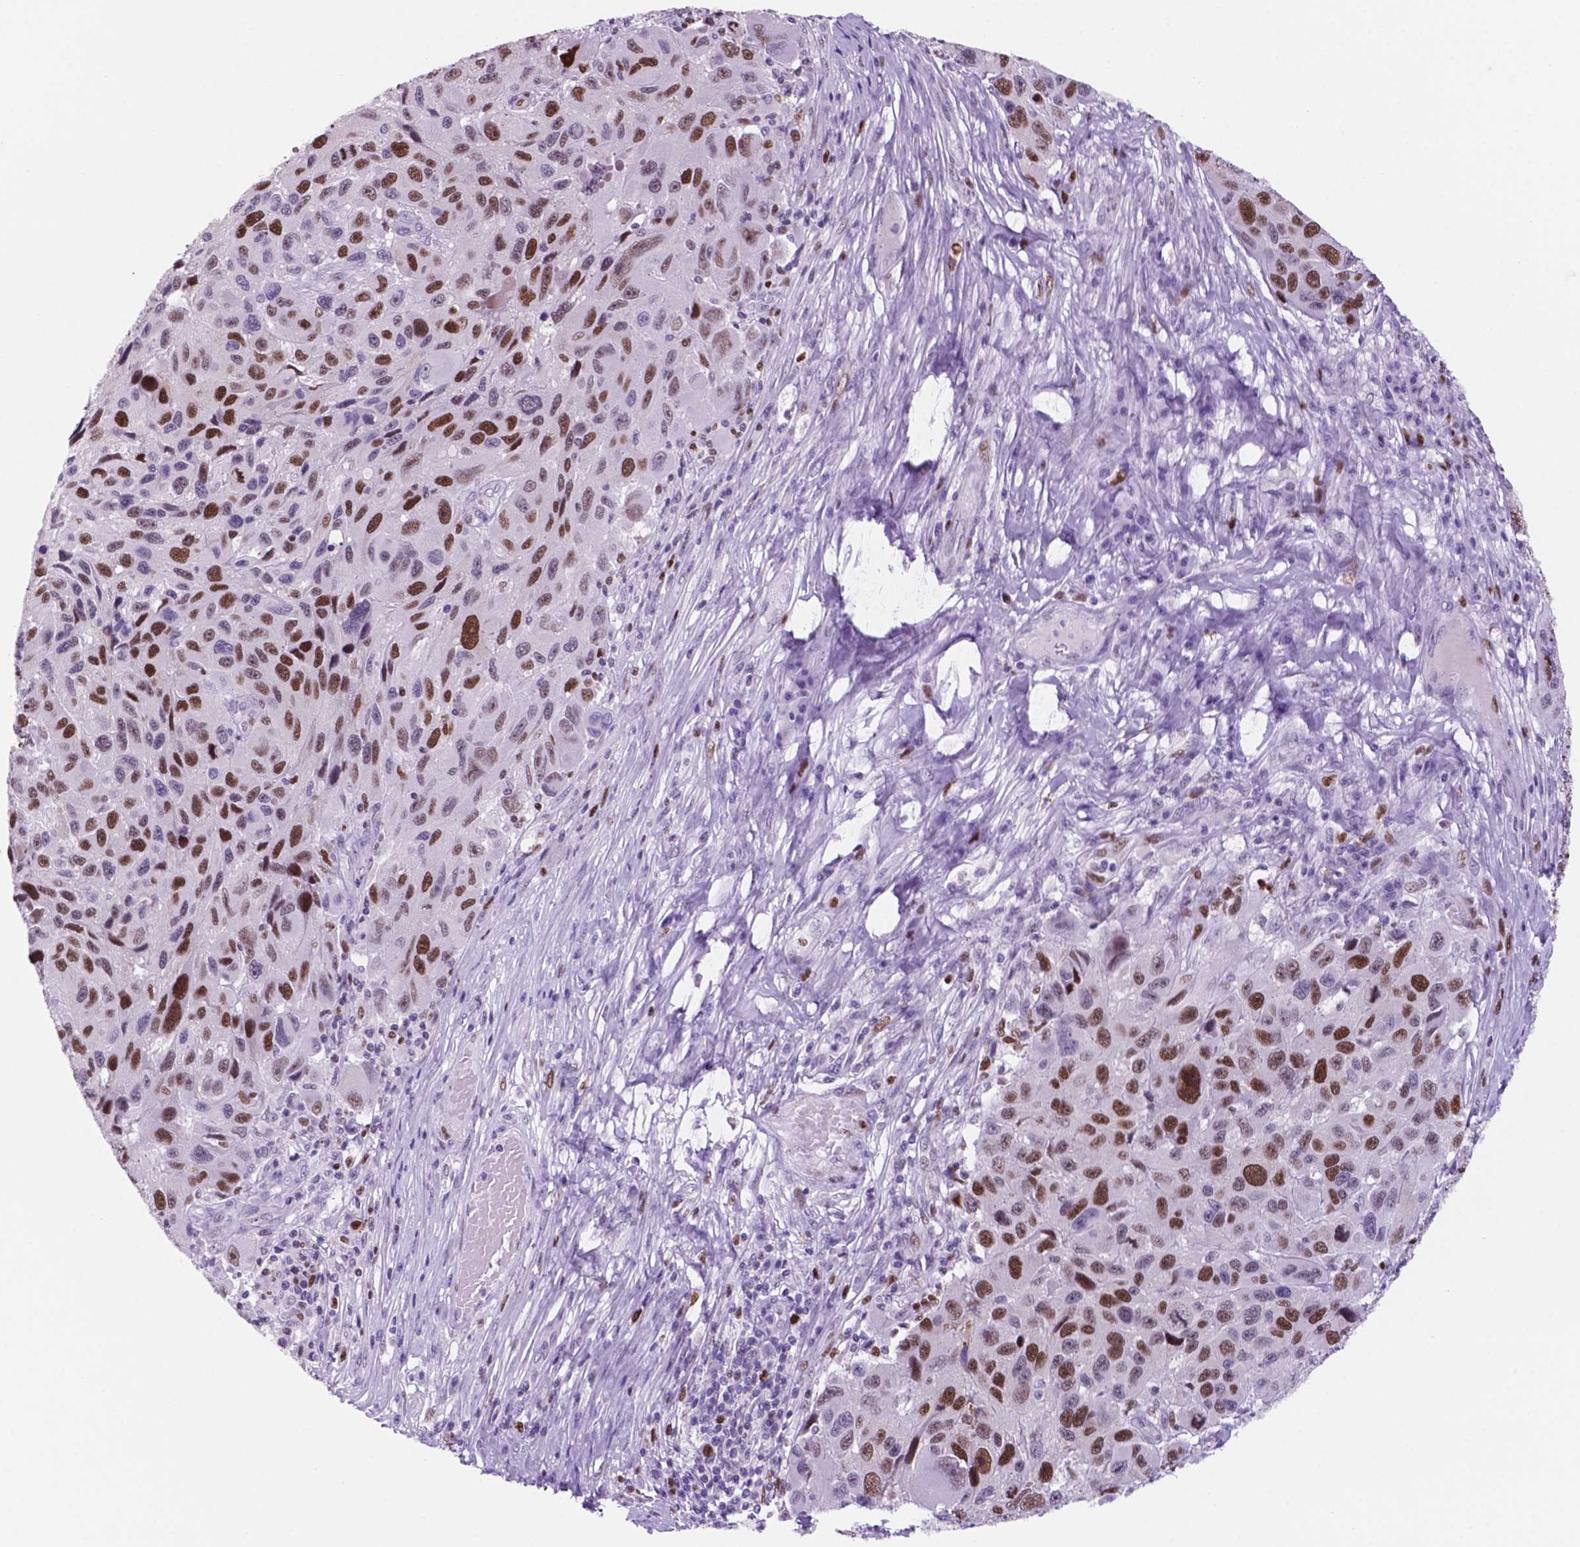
{"staining": {"intensity": "moderate", "quantity": ">75%", "location": "nuclear"}, "tissue": "melanoma", "cell_type": "Tumor cells", "image_type": "cancer", "snomed": [{"axis": "morphology", "description": "Malignant melanoma, NOS"}, {"axis": "topography", "description": "Skin"}], "caption": "Melanoma was stained to show a protein in brown. There is medium levels of moderate nuclear positivity in approximately >75% of tumor cells. (Stains: DAB in brown, nuclei in blue, Microscopy: brightfield microscopy at high magnification).", "gene": "NCAPH2", "patient": {"sex": "male", "age": 53}}